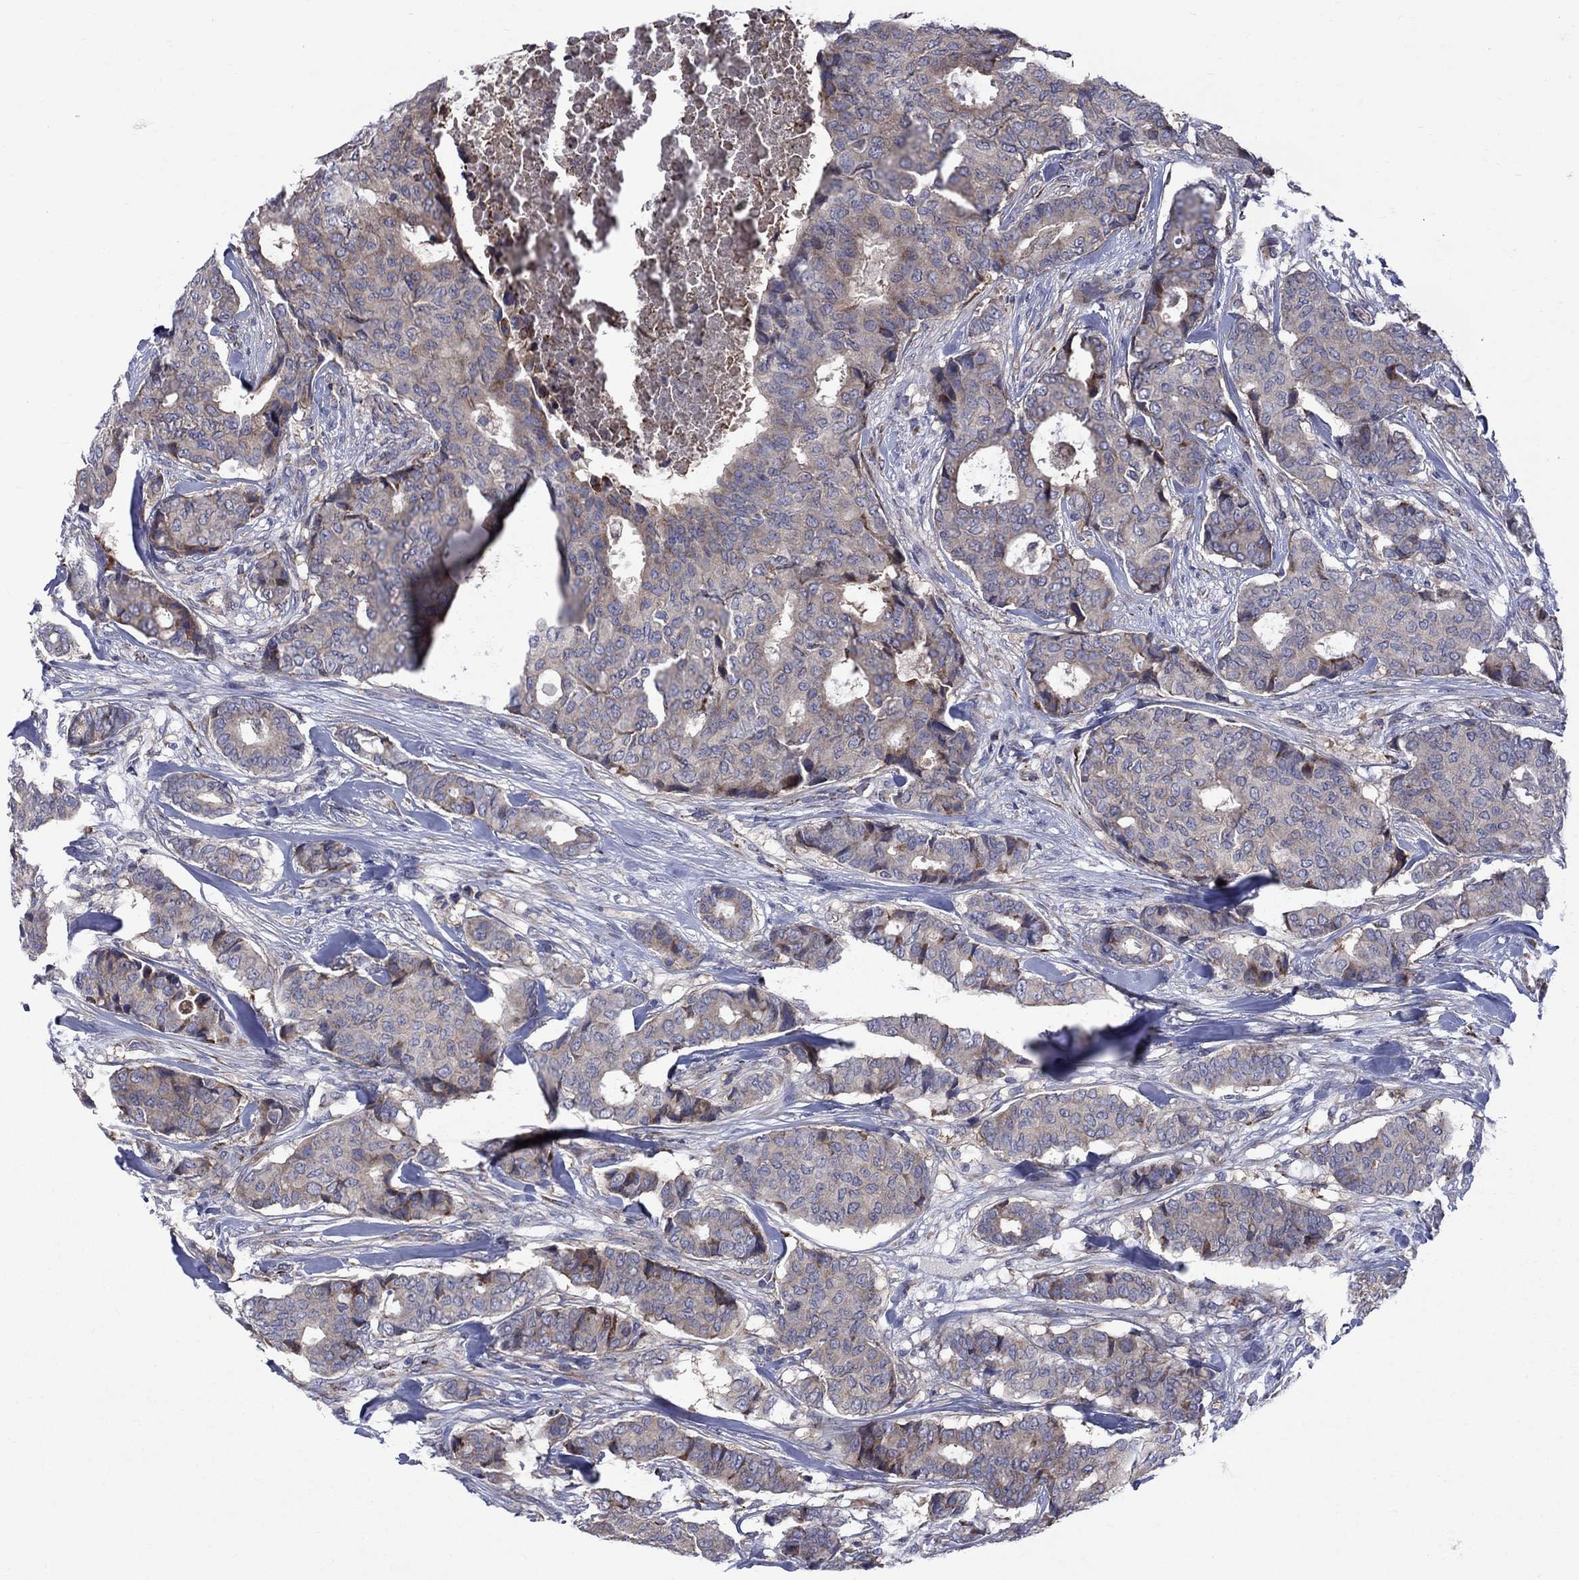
{"staining": {"intensity": "weak", "quantity": "<25%", "location": "cytoplasmic/membranous"}, "tissue": "breast cancer", "cell_type": "Tumor cells", "image_type": "cancer", "snomed": [{"axis": "morphology", "description": "Duct carcinoma"}, {"axis": "topography", "description": "Breast"}], "caption": "Intraductal carcinoma (breast) stained for a protein using immunohistochemistry (IHC) shows no expression tumor cells.", "gene": "ASNS", "patient": {"sex": "female", "age": 75}}